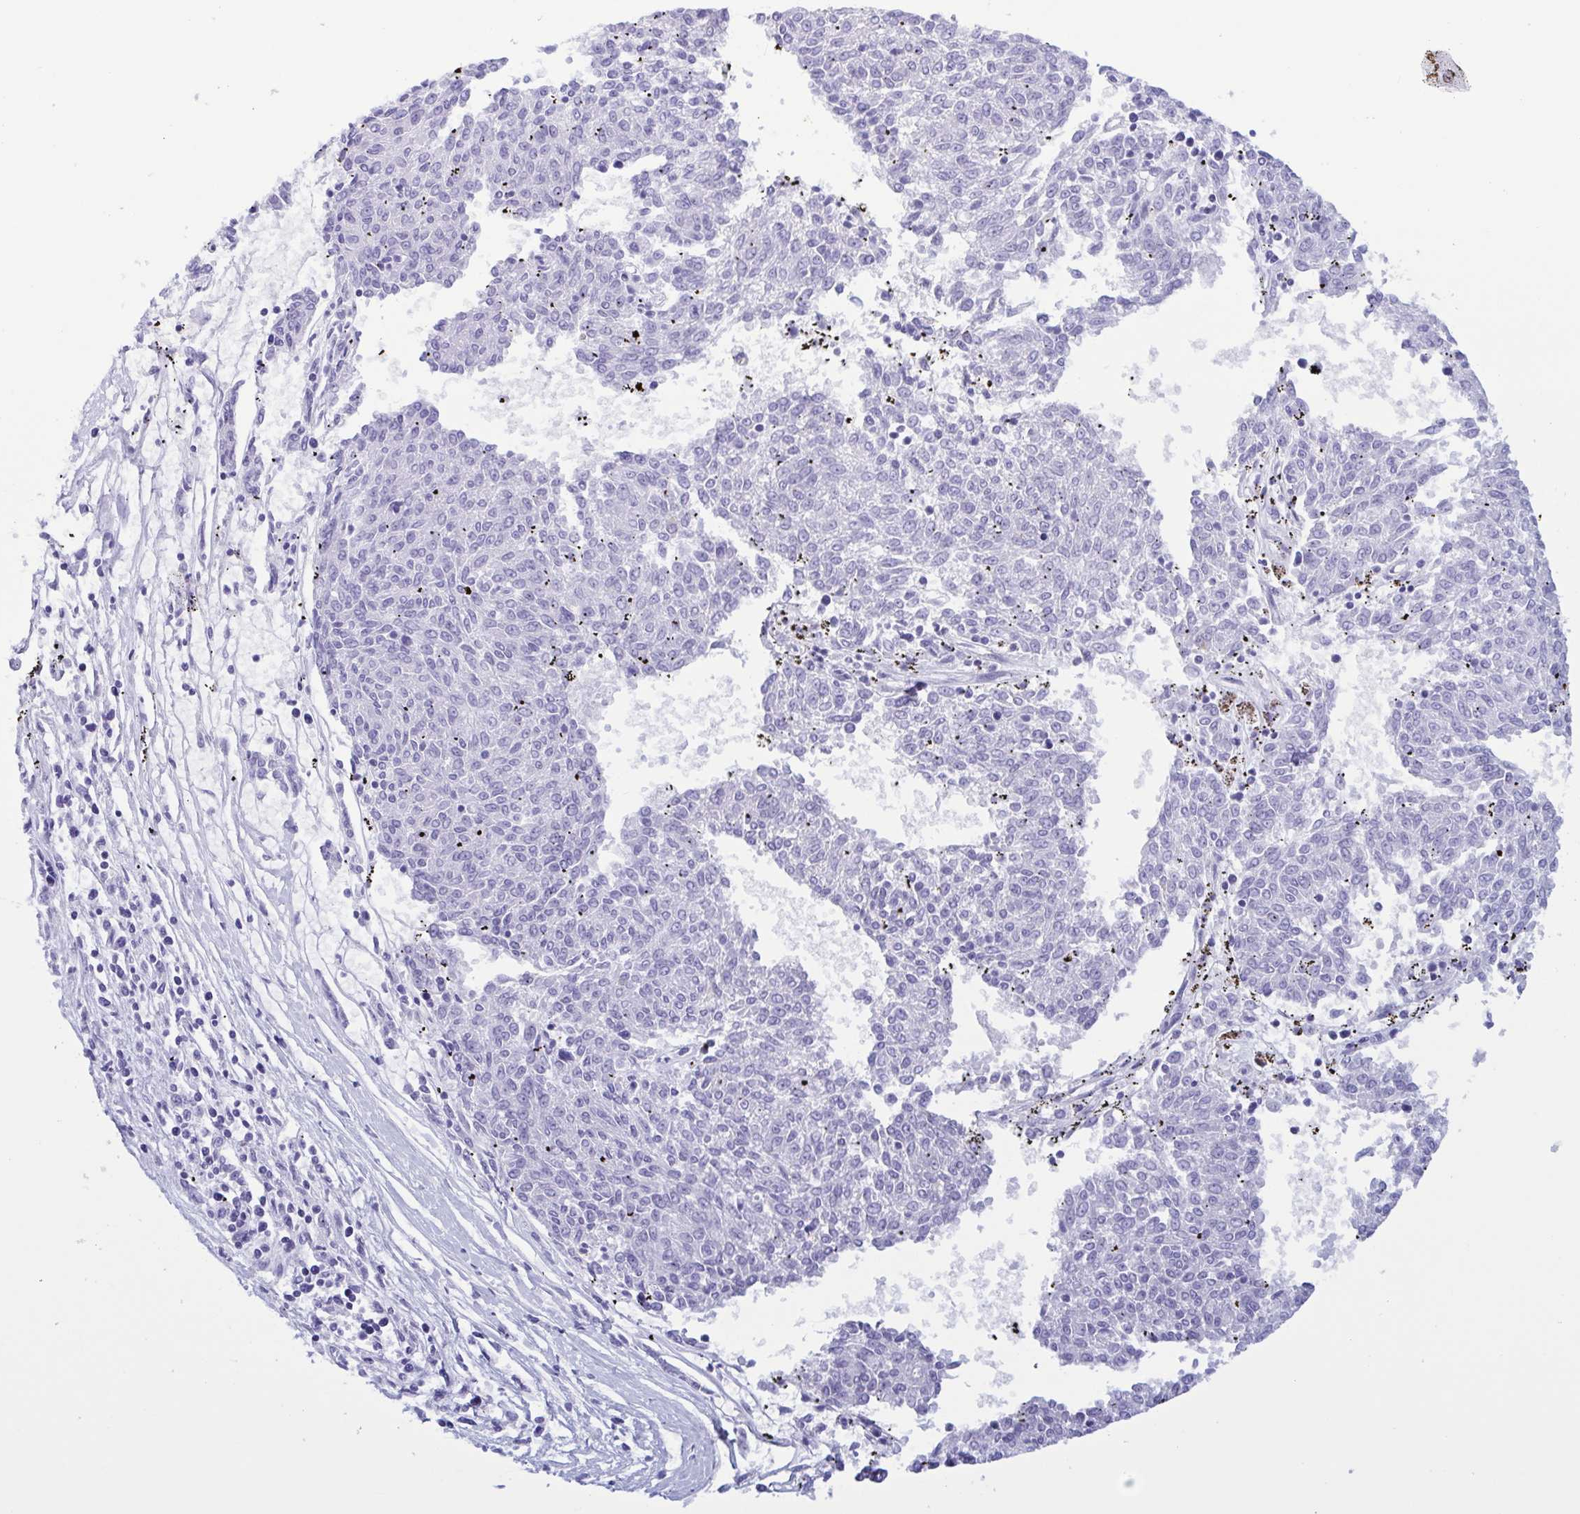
{"staining": {"intensity": "negative", "quantity": "none", "location": "none"}, "tissue": "melanoma", "cell_type": "Tumor cells", "image_type": "cancer", "snomed": [{"axis": "morphology", "description": "Malignant melanoma, NOS"}, {"axis": "topography", "description": "Skin"}], "caption": "A photomicrograph of human malignant melanoma is negative for staining in tumor cells.", "gene": "LTF", "patient": {"sex": "female", "age": 72}}